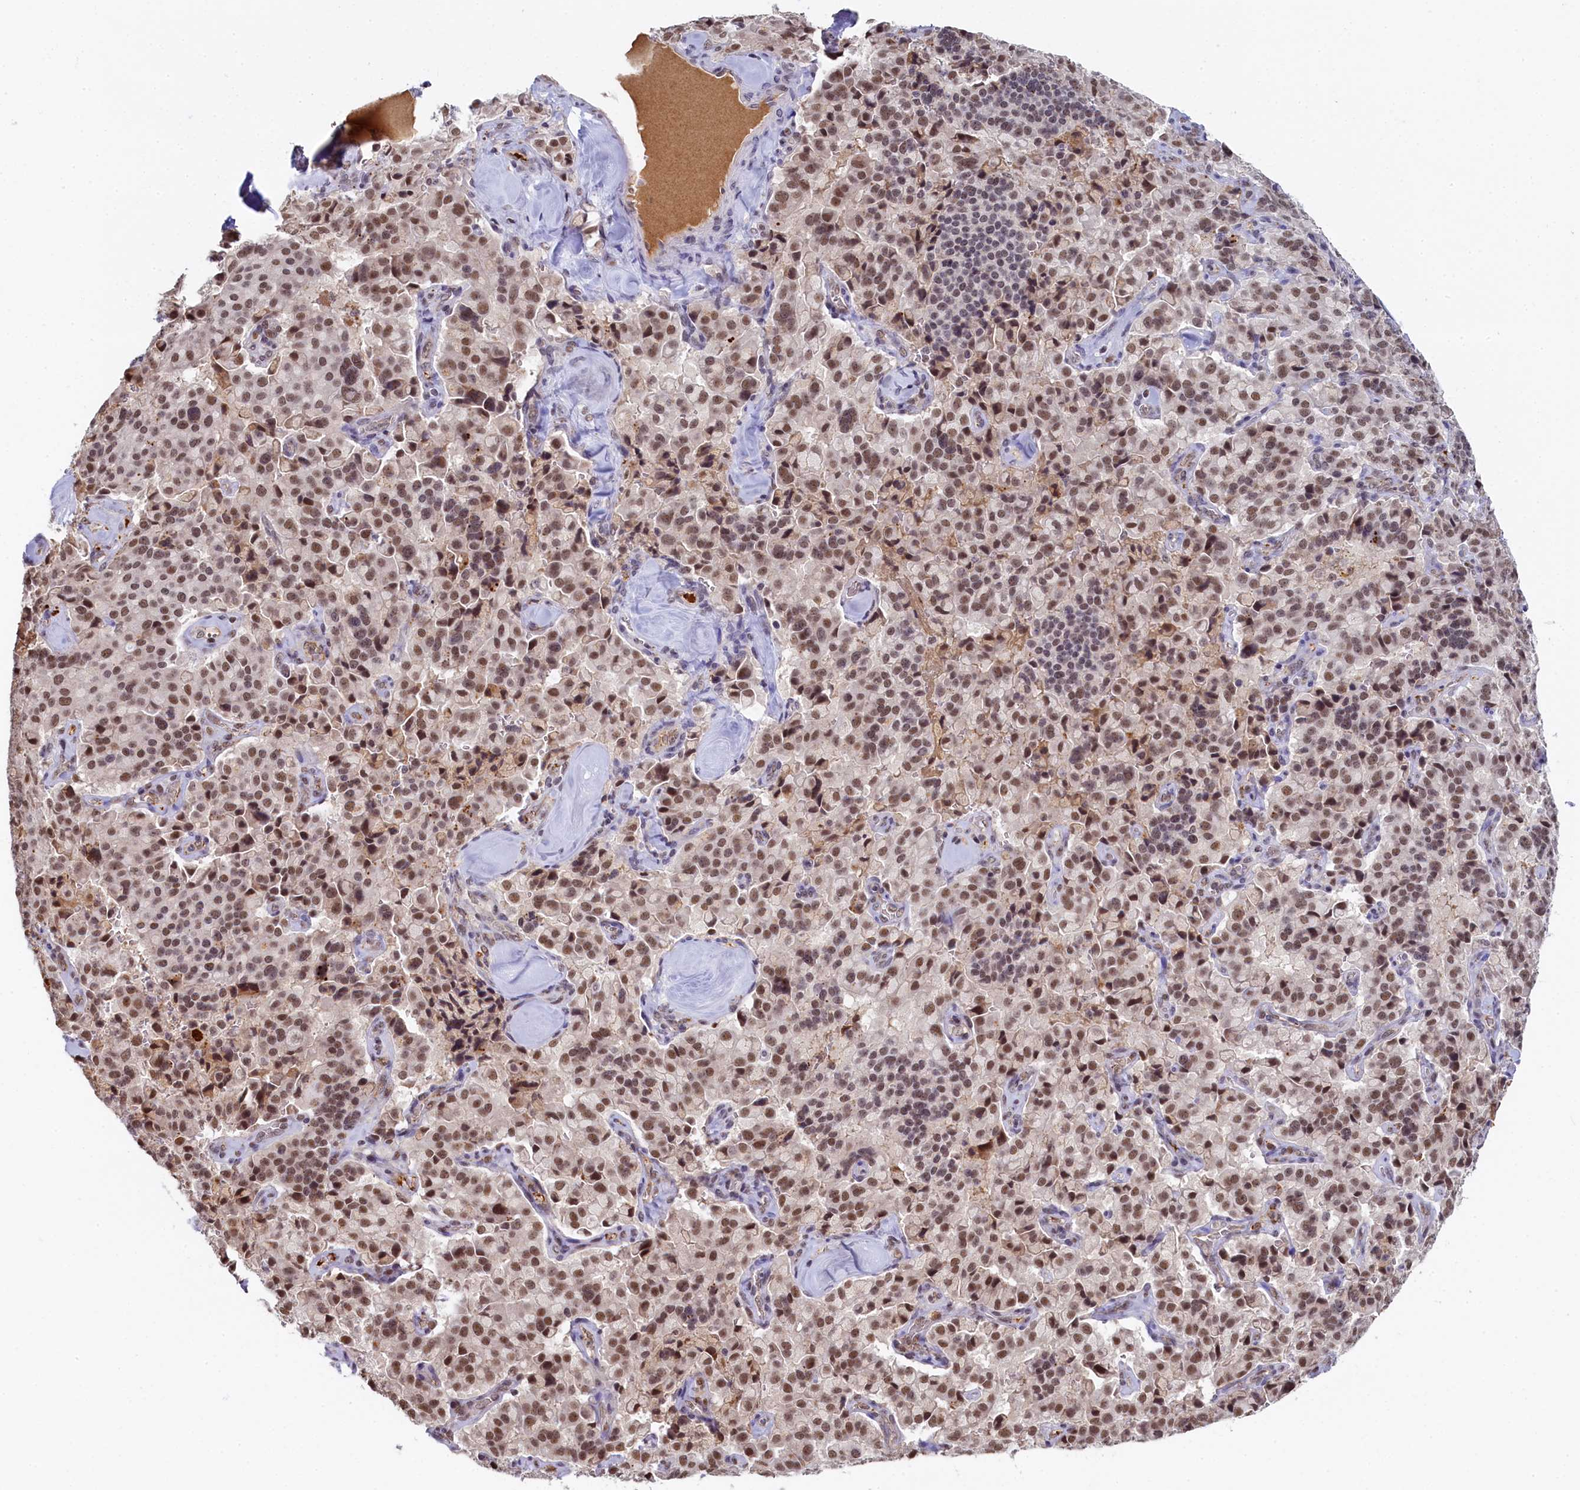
{"staining": {"intensity": "moderate", "quantity": ">75%", "location": "nuclear"}, "tissue": "pancreatic cancer", "cell_type": "Tumor cells", "image_type": "cancer", "snomed": [{"axis": "morphology", "description": "Adenocarcinoma, NOS"}, {"axis": "topography", "description": "Pancreas"}], "caption": "Tumor cells display medium levels of moderate nuclear positivity in about >75% of cells in human pancreatic adenocarcinoma.", "gene": "INTS14", "patient": {"sex": "male", "age": 65}}